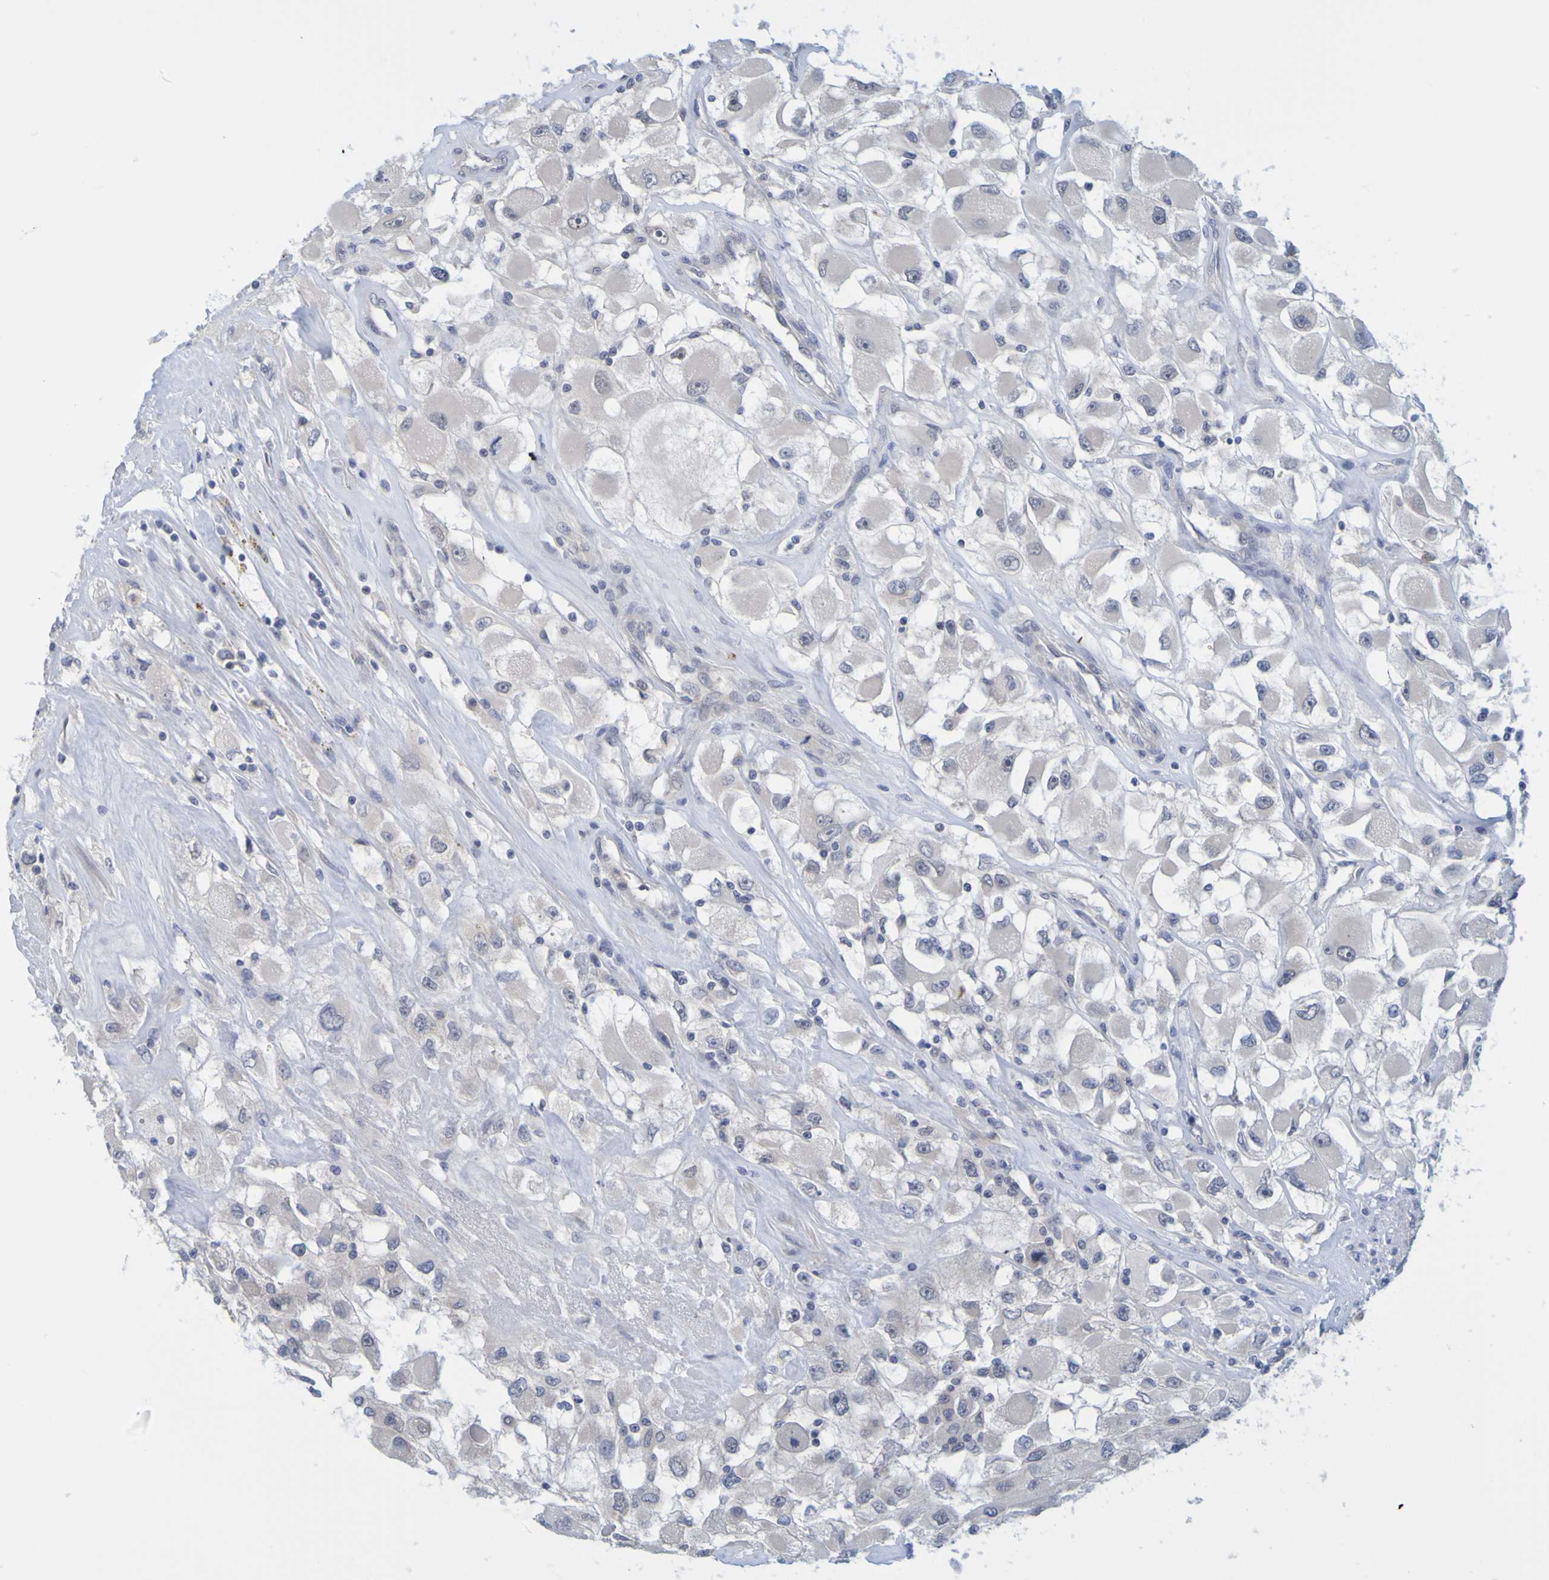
{"staining": {"intensity": "negative", "quantity": "none", "location": "none"}, "tissue": "renal cancer", "cell_type": "Tumor cells", "image_type": "cancer", "snomed": [{"axis": "morphology", "description": "Adenocarcinoma, NOS"}, {"axis": "topography", "description": "Kidney"}], "caption": "IHC image of human renal cancer (adenocarcinoma) stained for a protein (brown), which reveals no expression in tumor cells.", "gene": "ENDOU", "patient": {"sex": "female", "age": 52}}